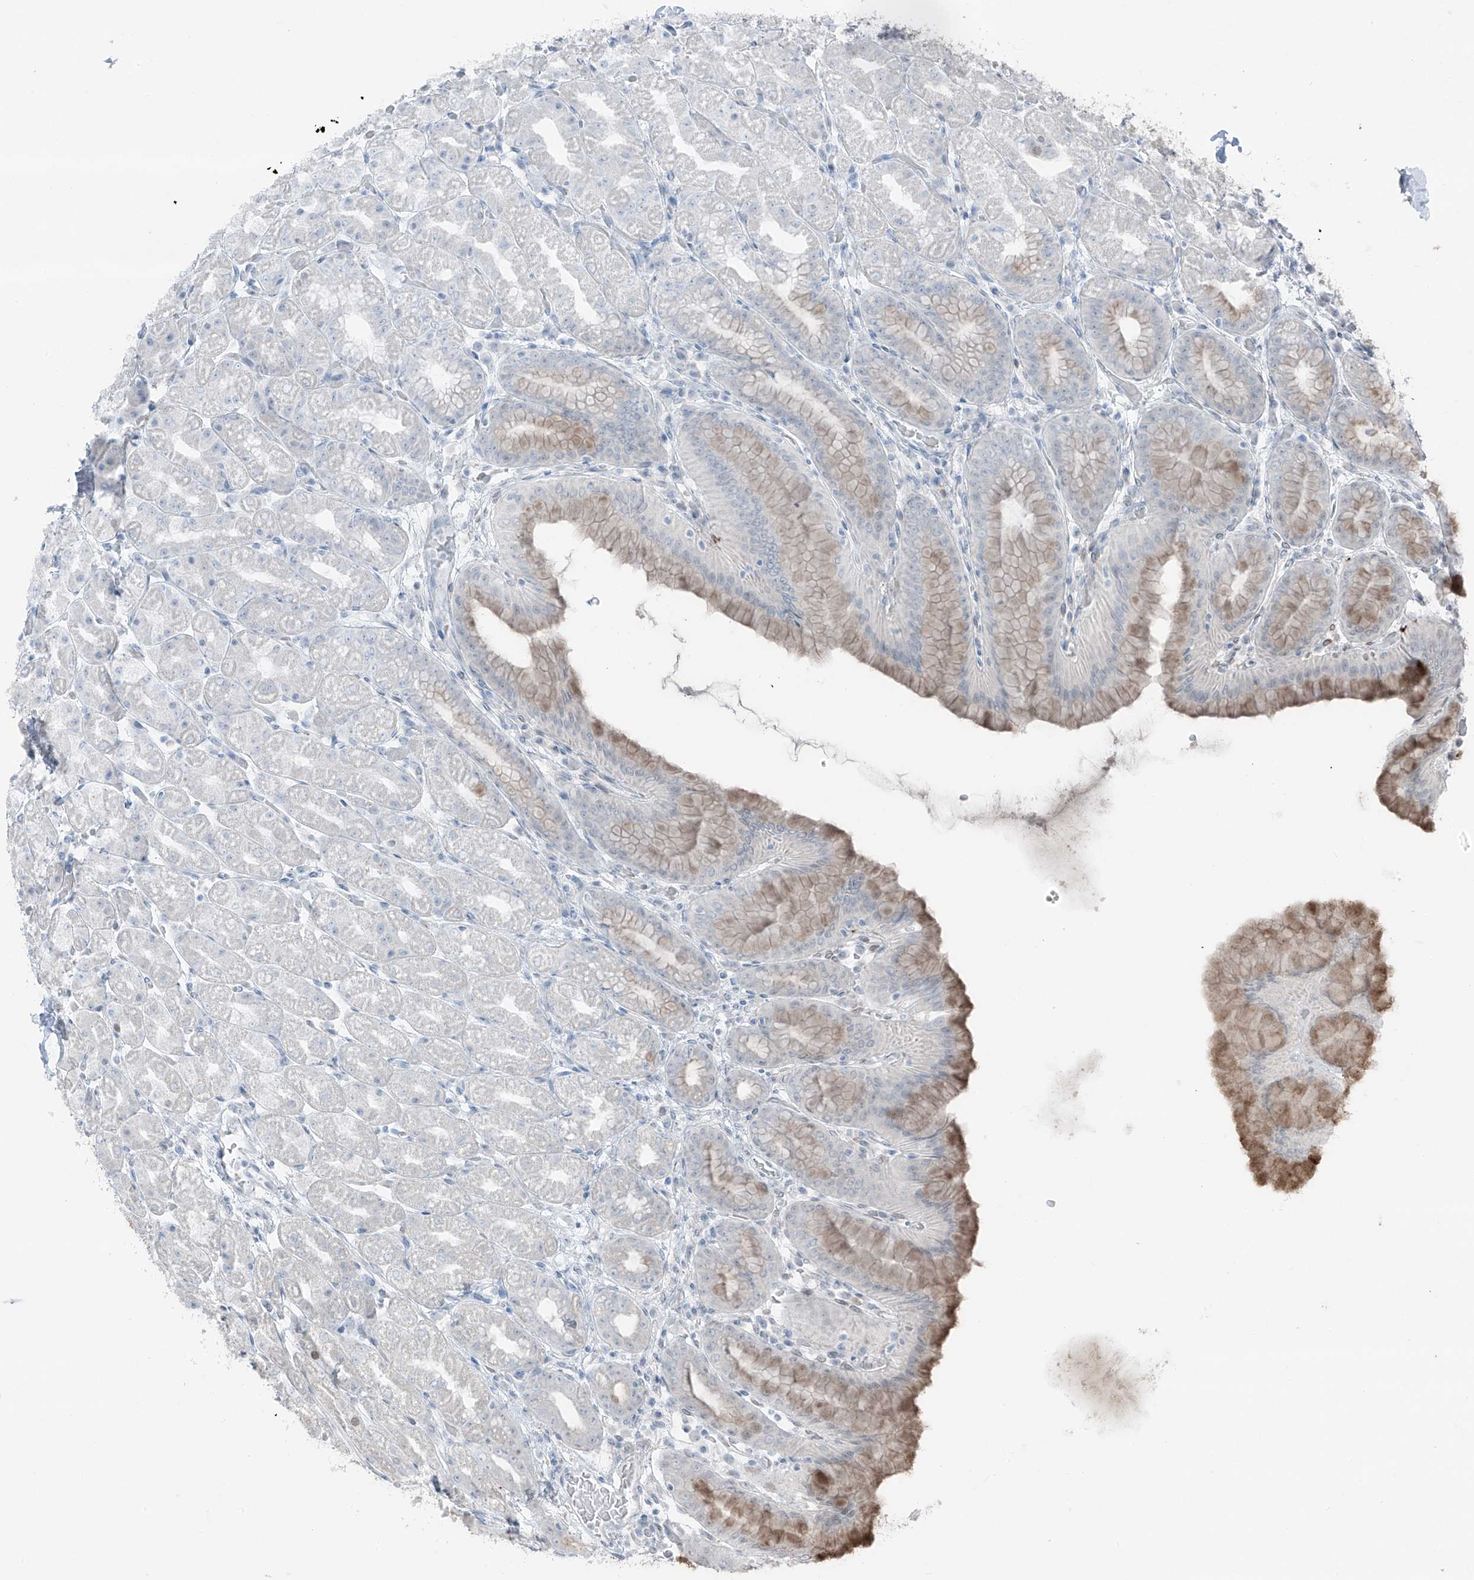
{"staining": {"intensity": "moderate", "quantity": "<25%", "location": "cytoplasmic/membranous"}, "tissue": "stomach", "cell_type": "Glandular cells", "image_type": "normal", "snomed": [{"axis": "morphology", "description": "Normal tissue, NOS"}, {"axis": "topography", "description": "Stomach, upper"}], "caption": "Glandular cells demonstrate low levels of moderate cytoplasmic/membranous positivity in about <25% of cells in unremarkable human stomach.", "gene": "PRDM6", "patient": {"sex": "male", "age": 68}}